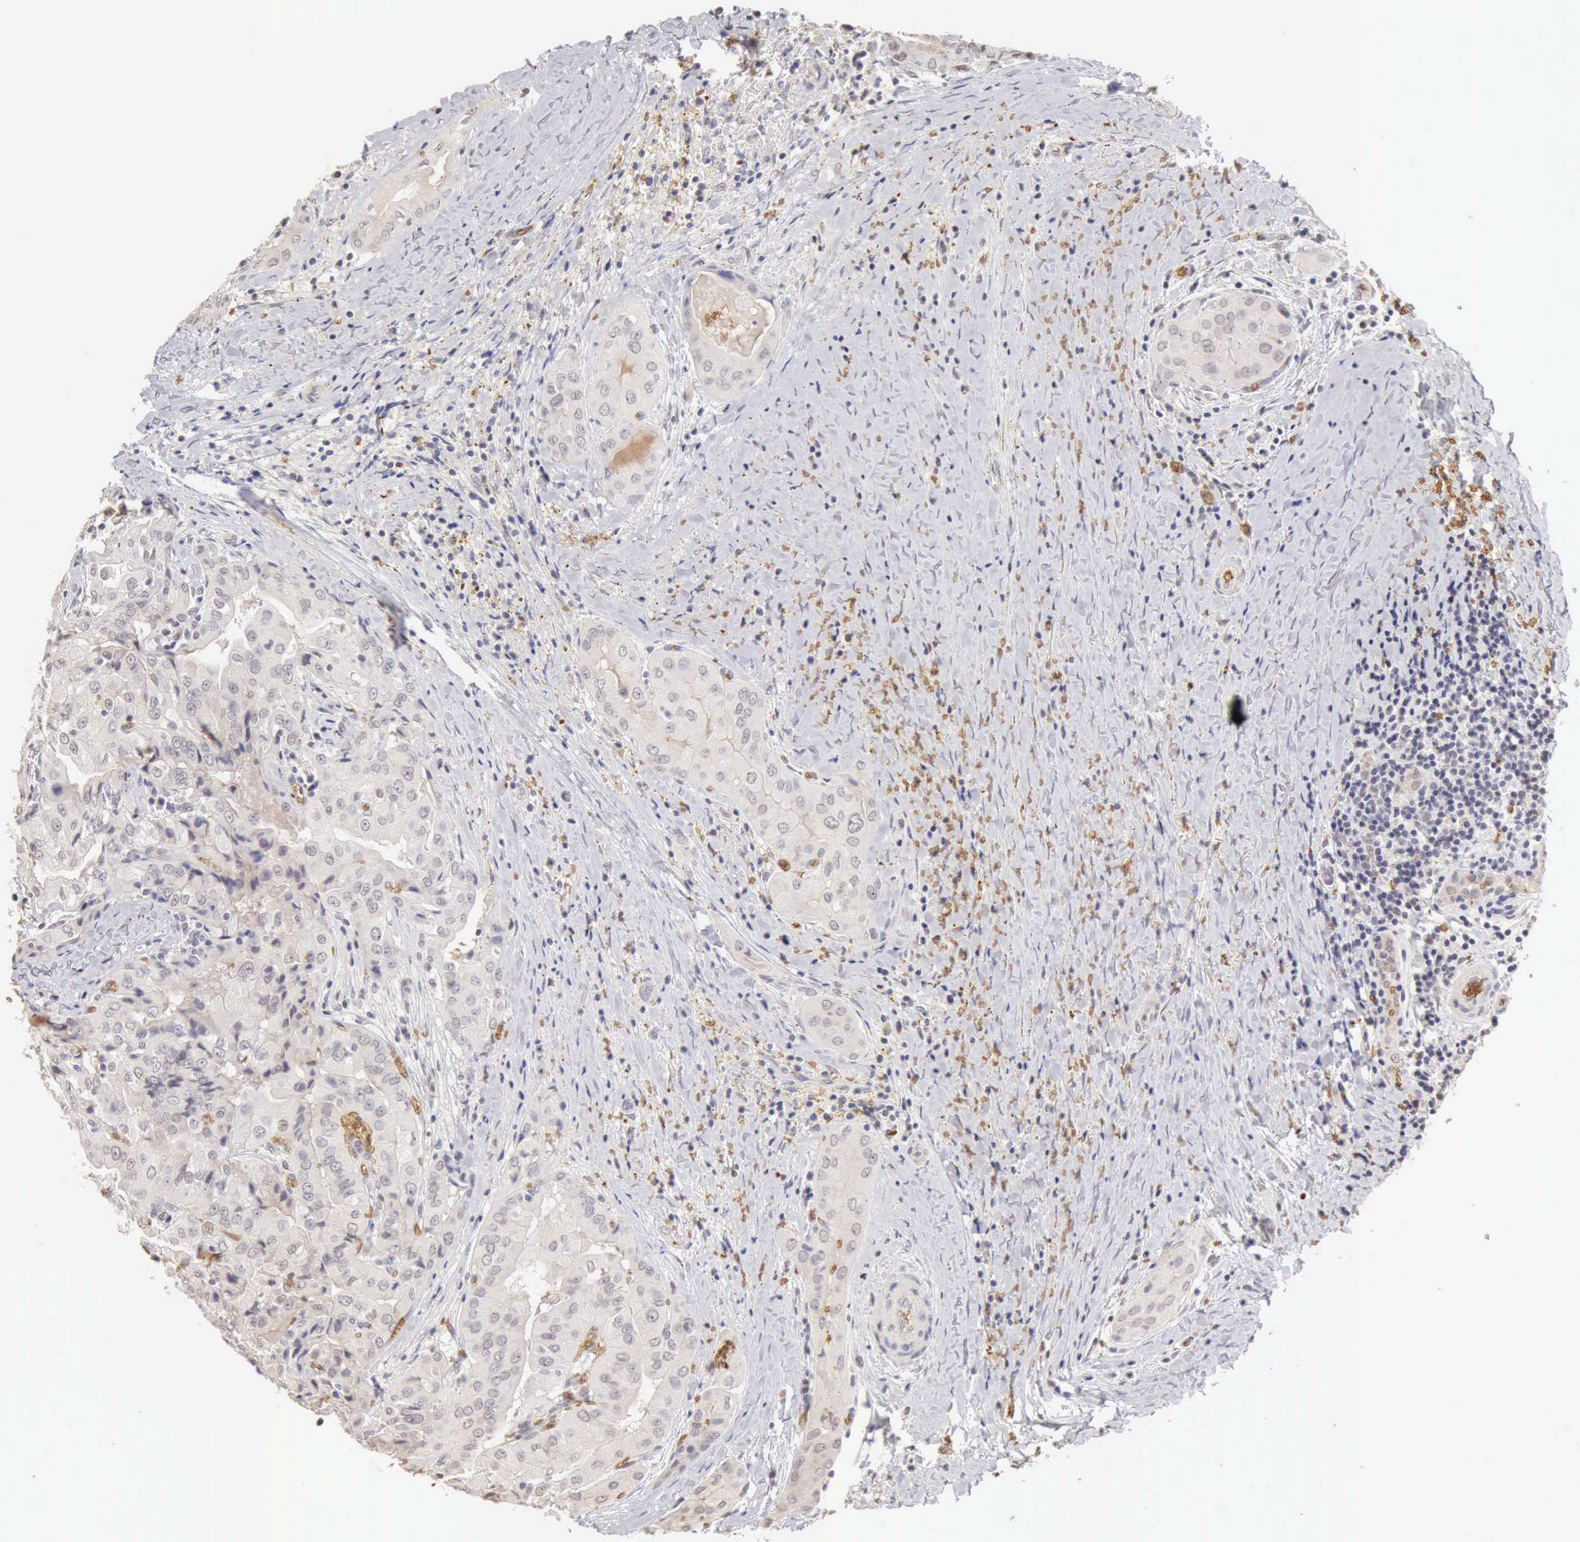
{"staining": {"intensity": "negative", "quantity": "none", "location": "none"}, "tissue": "thyroid cancer", "cell_type": "Tumor cells", "image_type": "cancer", "snomed": [{"axis": "morphology", "description": "Papillary adenocarcinoma, NOS"}, {"axis": "topography", "description": "Thyroid gland"}], "caption": "Tumor cells show no significant protein expression in papillary adenocarcinoma (thyroid).", "gene": "CFI", "patient": {"sex": "female", "age": 71}}